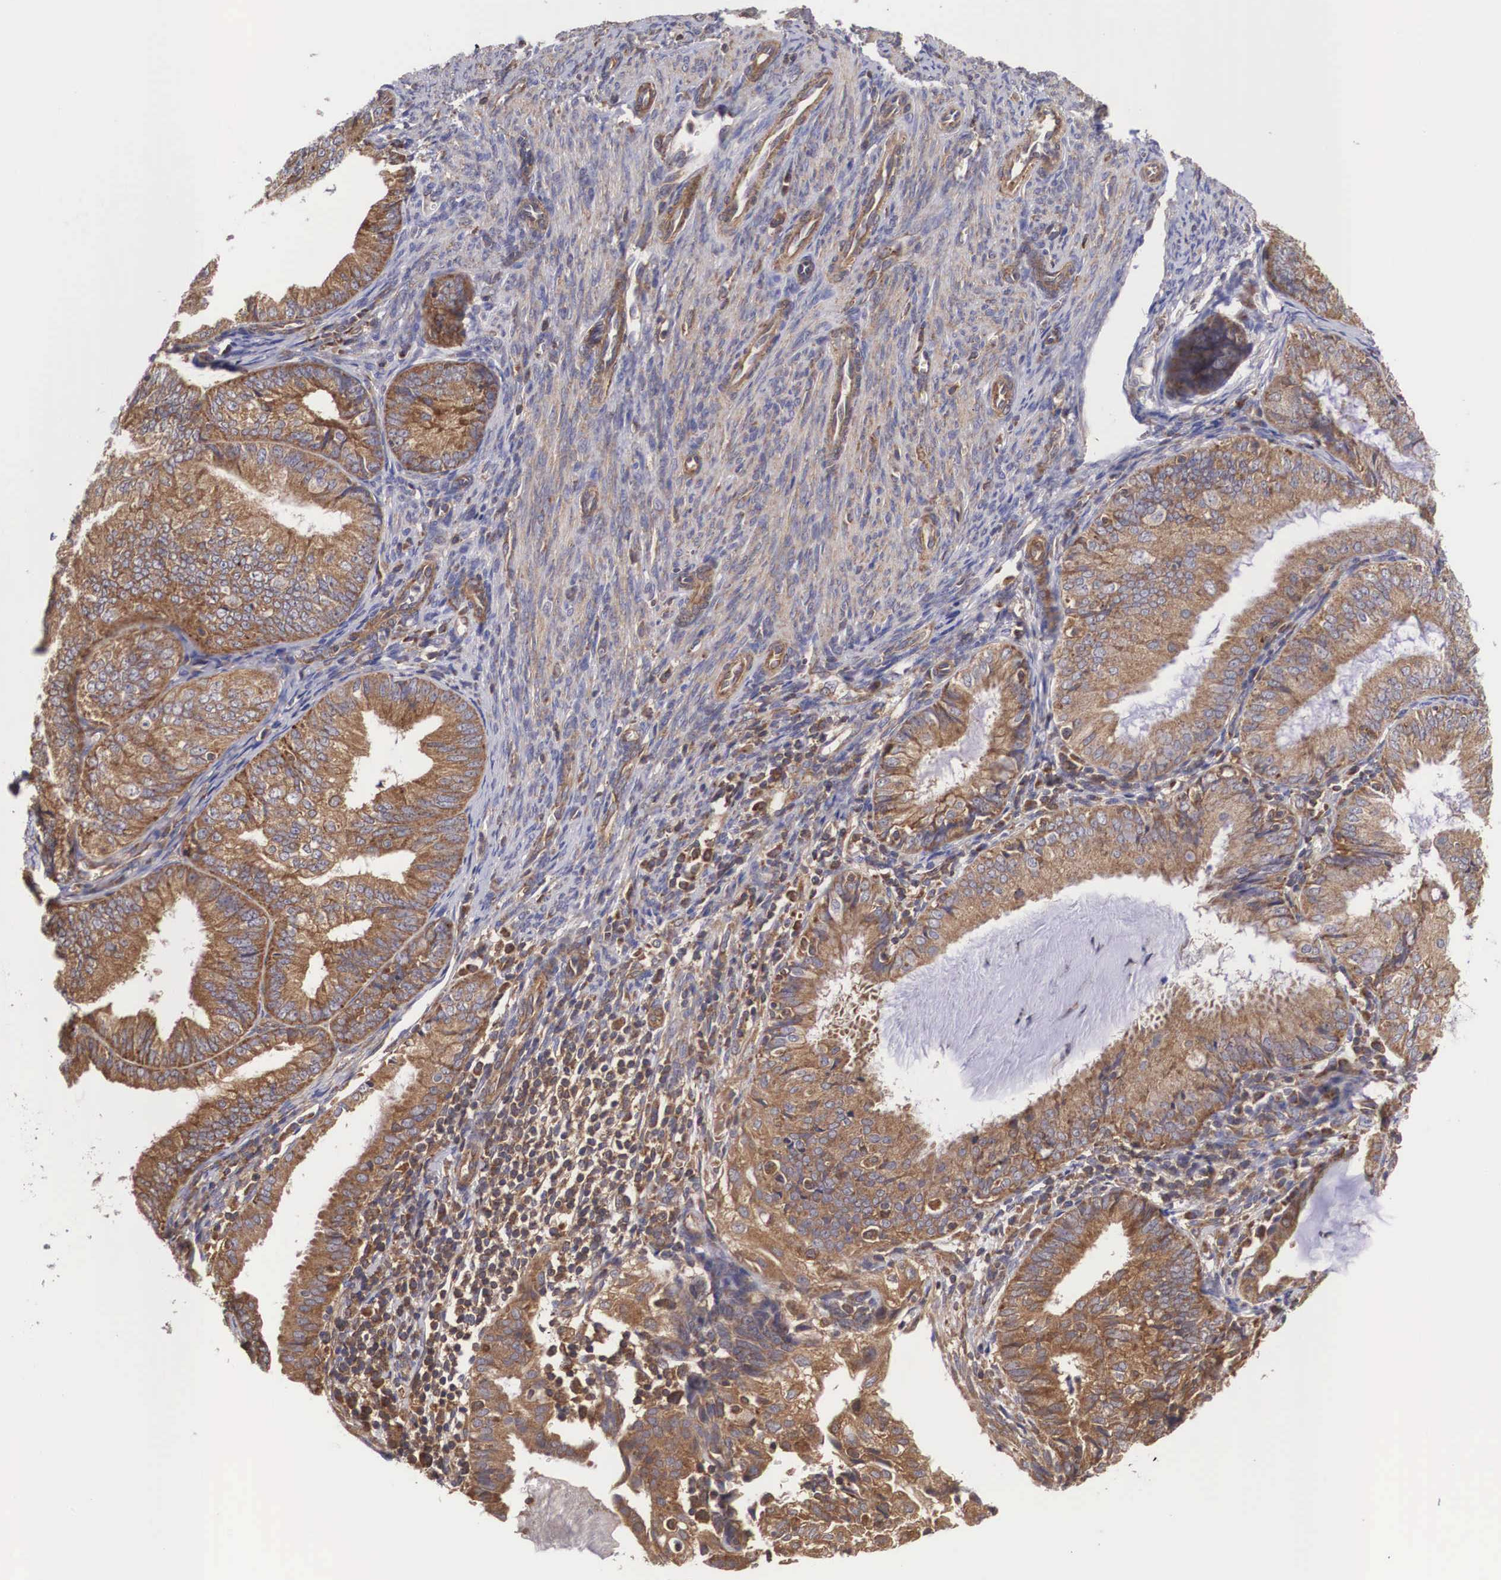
{"staining": {"intensity": "moderate", "quantity": "25%-75%", "location": "cytoplasmic/membranous"}, "tissue": "endometrial cancer", "cell_type": "Tumor cells", "image_type": "cancer", "snomed": [{"axis": "morphology", "description": "Adenocarcinoma, NOS"}, {"axis": "topography", "description": "Endometrium"}], "caption": "A histopathology image of human endometrial cancer (adenocarcinoma) stained for a protein shows moderate cytoplasmic/membranous brown staining in tumor cells.", "gene": "DHRS1", "patient": {"sex": "female", "age": 66}}